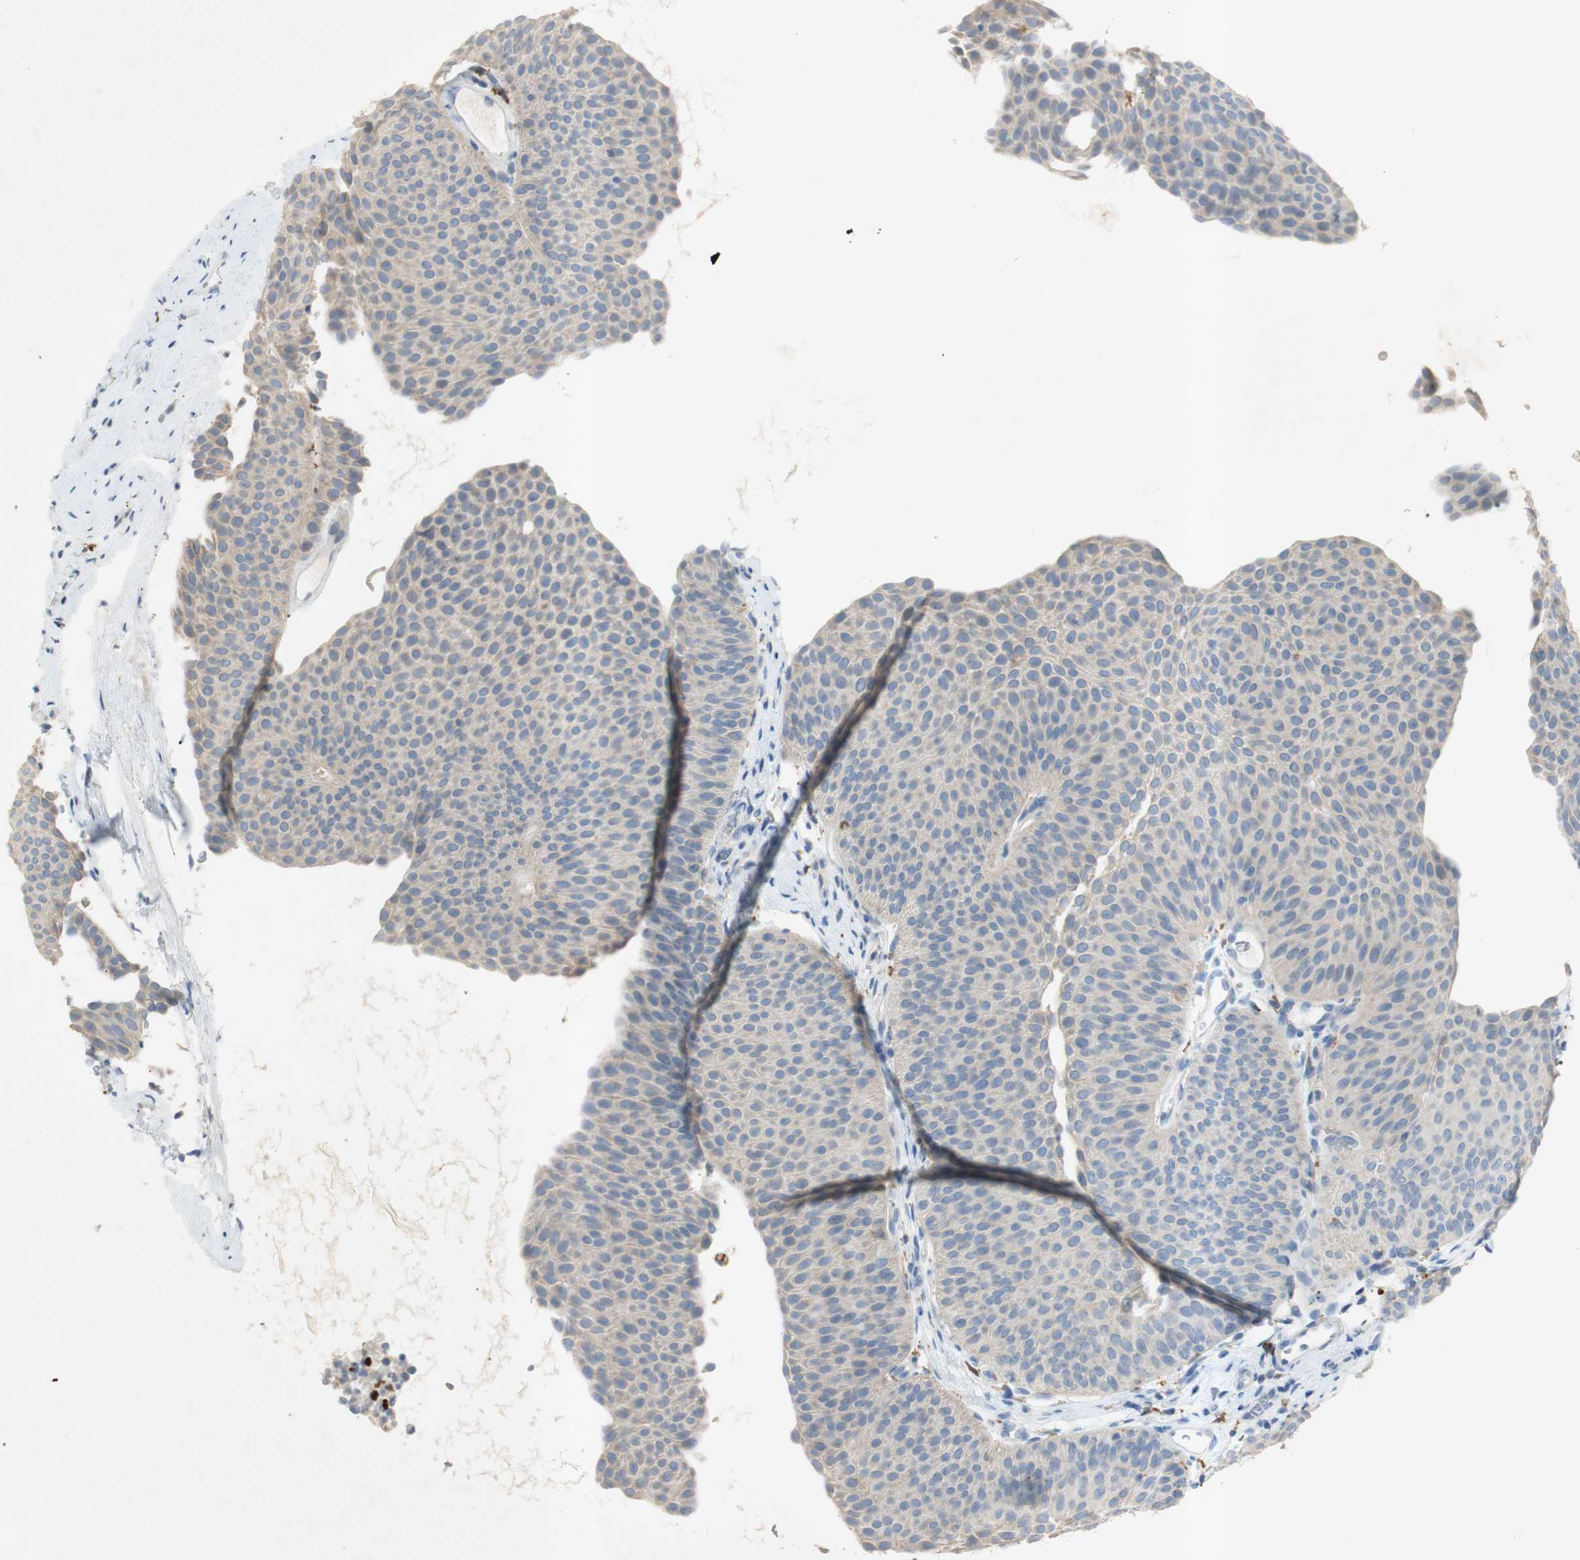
{"staining": {"intensity": "weak", "quantity": "<25%", "location": "cytoplasmic/membranous"}, "tissue": "urothelial cancer", "cell_type": "Tumor cells", "image_type": "cancer", "snomed": [{"axis": "morphology", "description": "Urothelial carcinoma, Low grade"}, {"axis": "topography", "description": "Urinary bladder"}], "caption": "IHC of low-grade urothelial carcinoma exhibits no expression in tumor cells.", "gene": "EPO", "patient": {"sex": "female", "age": 60}}